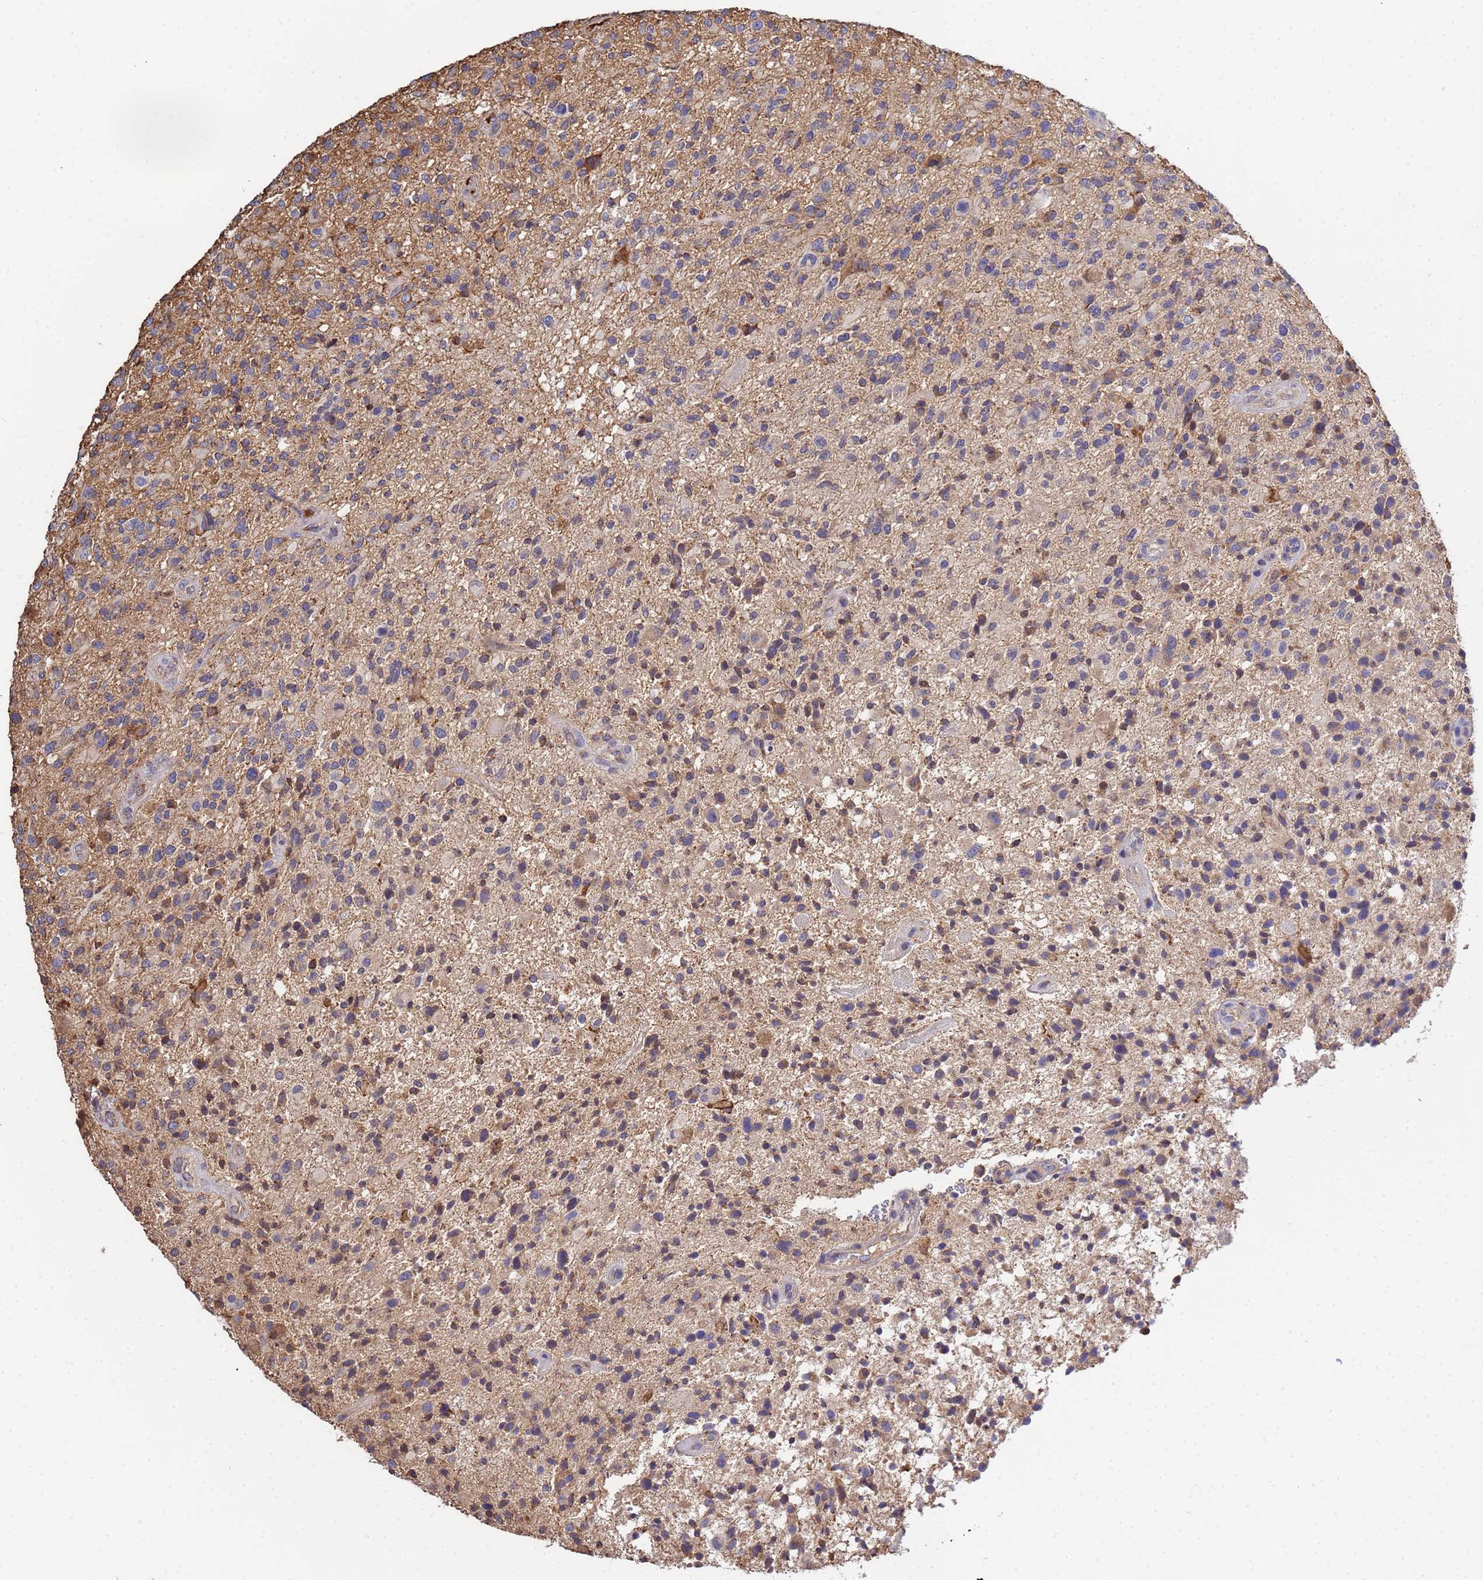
{"staining": {"intensity": "moderate", "quantity": "<25%", "location": "cytoplasmic/membranous"}, "tissue": "glioma", "cell_type": "Tumor cells", "image_type": "cancer", "snomed": [{"axis": "morphology", "description": "Glioma, malignant, High grade"}, {"axis": "topography", "description": "Brain"}], "caption": "DAB (3,3'-diaminobenzidine) immunohistochemical staining of human glioma demonstrates moderate cytoplasmic/membranous protein expression in about <25% of tumor cells. (brown staining indicates protein expression, while blue staining denotes nuclei).", "gene": "GLUD1", "patient": {"sex": "male", "age": 47}}